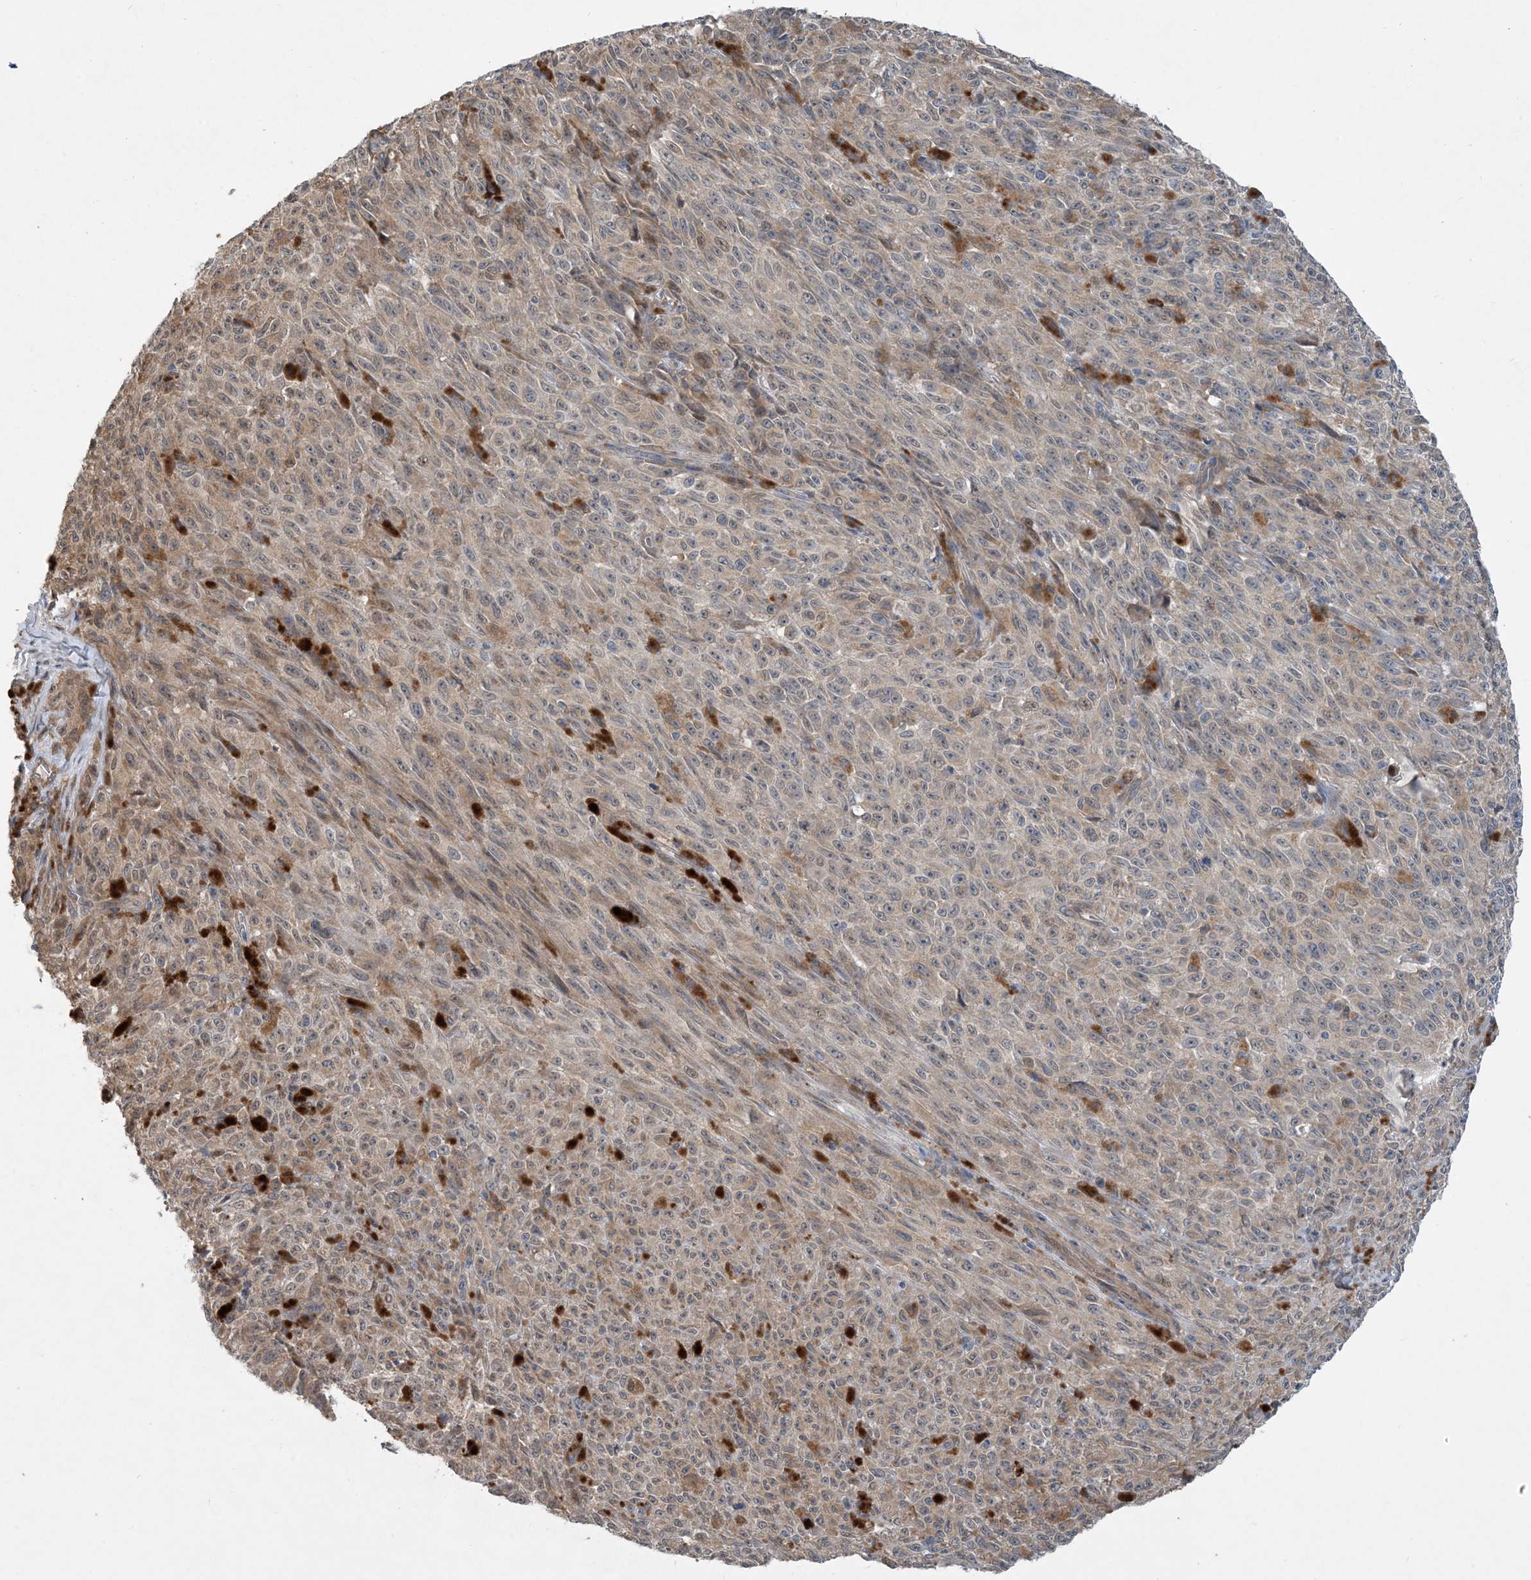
{"staining": {"intensity": "weak", "quantity": ">75%", "location": "cytoplasmic/membranous"}, "tissue": "melanoma", "cell_type": "Tumor cells", "image_type": "cancer", "snomed": [{"axis": "morphology", "description": "Malignant melanoma, NOS"}, {"axis": "topography", "description": "Skin"}], "caption": "This image demonstrates immunohistochemistry staining of melanoma, with low weak cytoplasmic/membranous staining in approximately >75% of tumor cells.", "gene": "PHOSPHO2", "patient": {"sex": "female", "age": 82}}